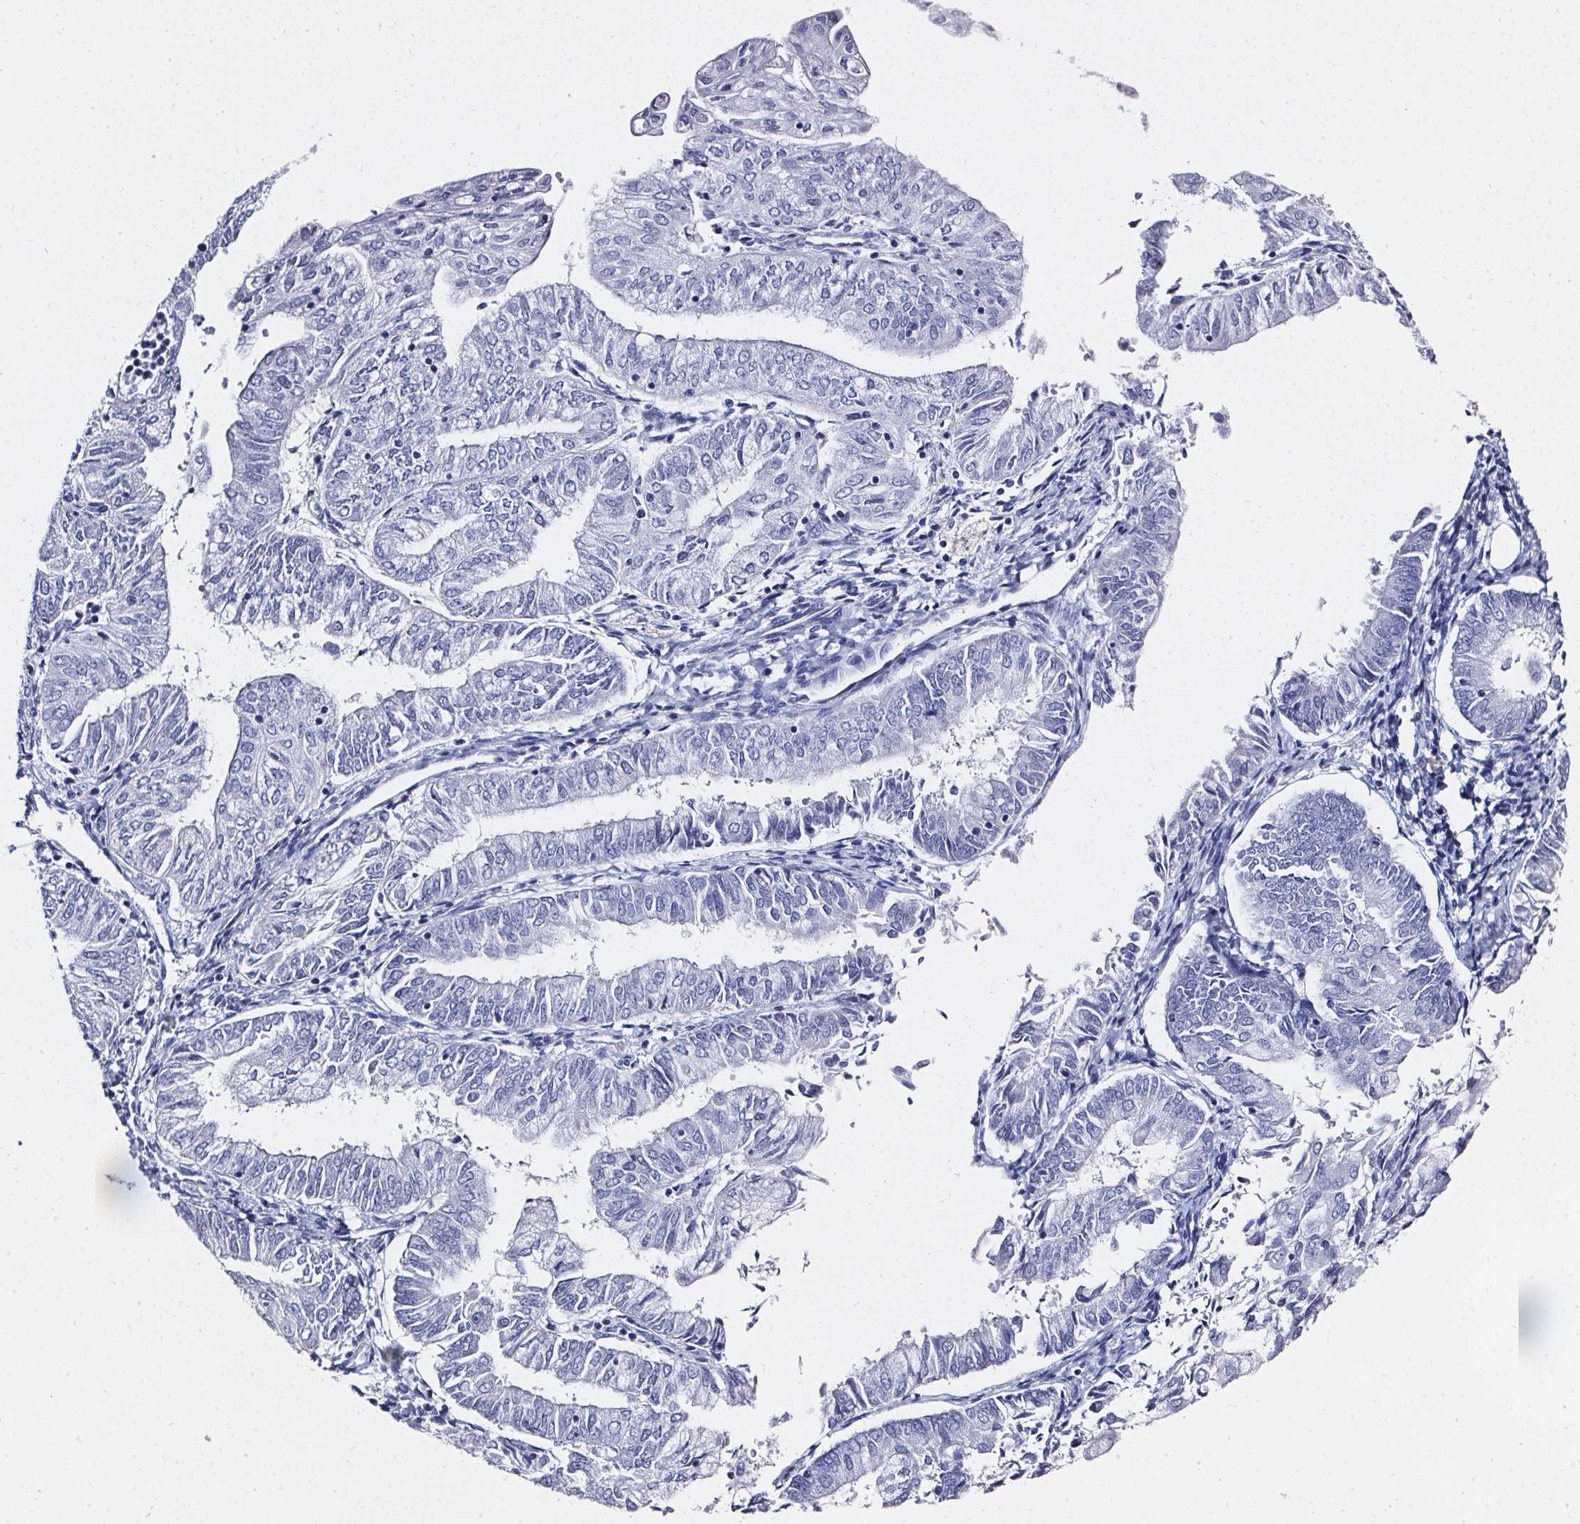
{"staining": {"intensity": "negative", "quantity": "none", "location": "none"}, "tissue": "endometrial cancer", "cell_type": "Tumor cells", "image_type": "cancer", "snomed": [{"axis": "morphology", "description": "Adenocarcinoma, NOS"}, {"axis": "topography", "description": "Endometrium"}], "caption": "A photomicrograph of human endometrial cancer is negative for staining in tumor cells.", "gene": "ELAVL2", "patient": {"sex": "female", "age": 55}}